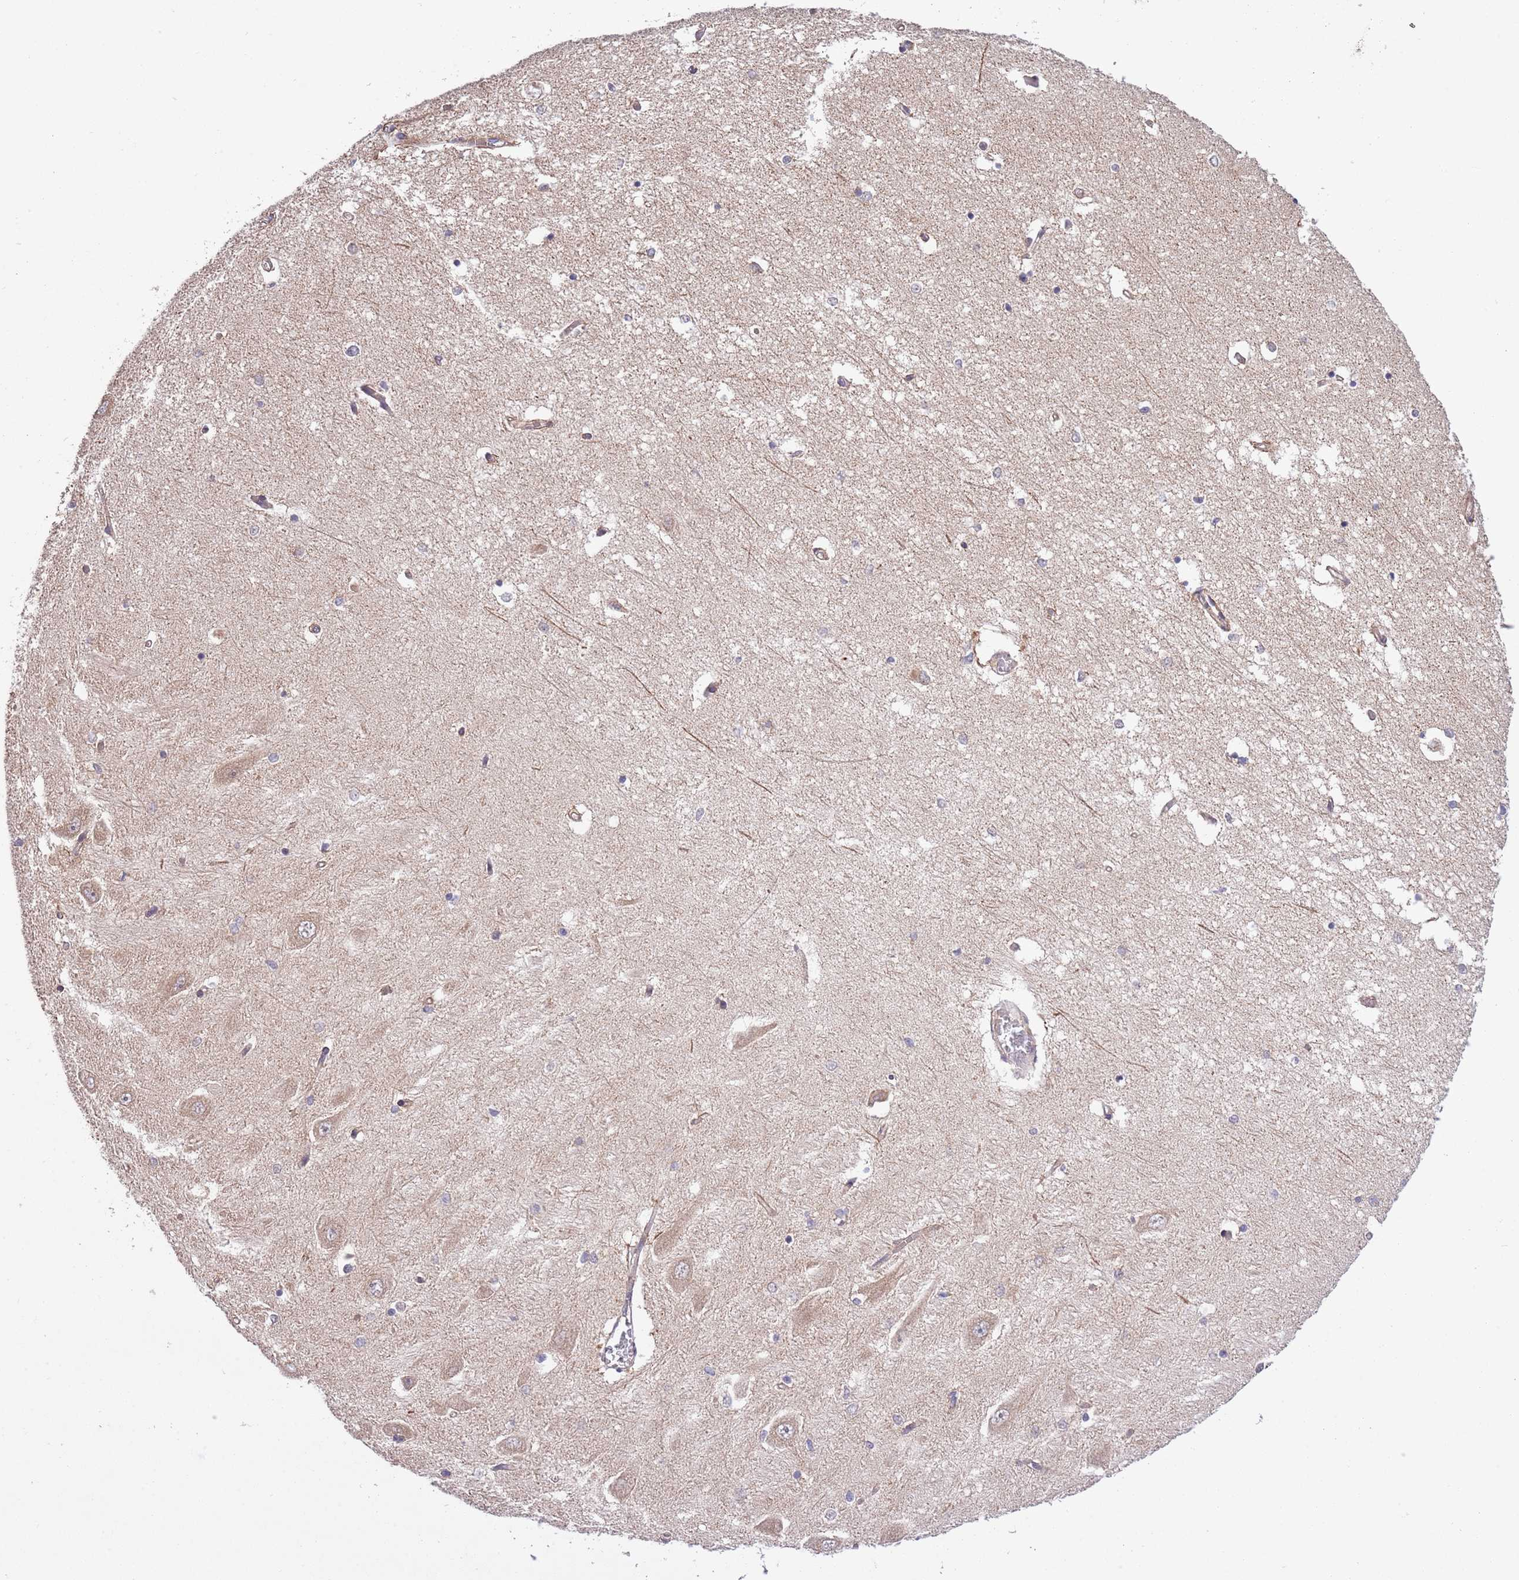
{"staining": {"intensity": "negative", "quantity": "none", "location": "none"}, "tissue": "hippocampus", "cell_type": "Glial cells", "image_type": "normal", "snomed": [{"axis": "morphology", "description": "Normal tissue, NOS"}, {"axis": "topography", "description": "Hippocampus"}], "caption": "This micrograph is of normal hippocampus stained with IHC to label a protein in brown with the nuclei are counter-stained blue. There is no staining in glial cells.", "gene": "MFNG", "patient": {"sex": "male", "age": 45}}